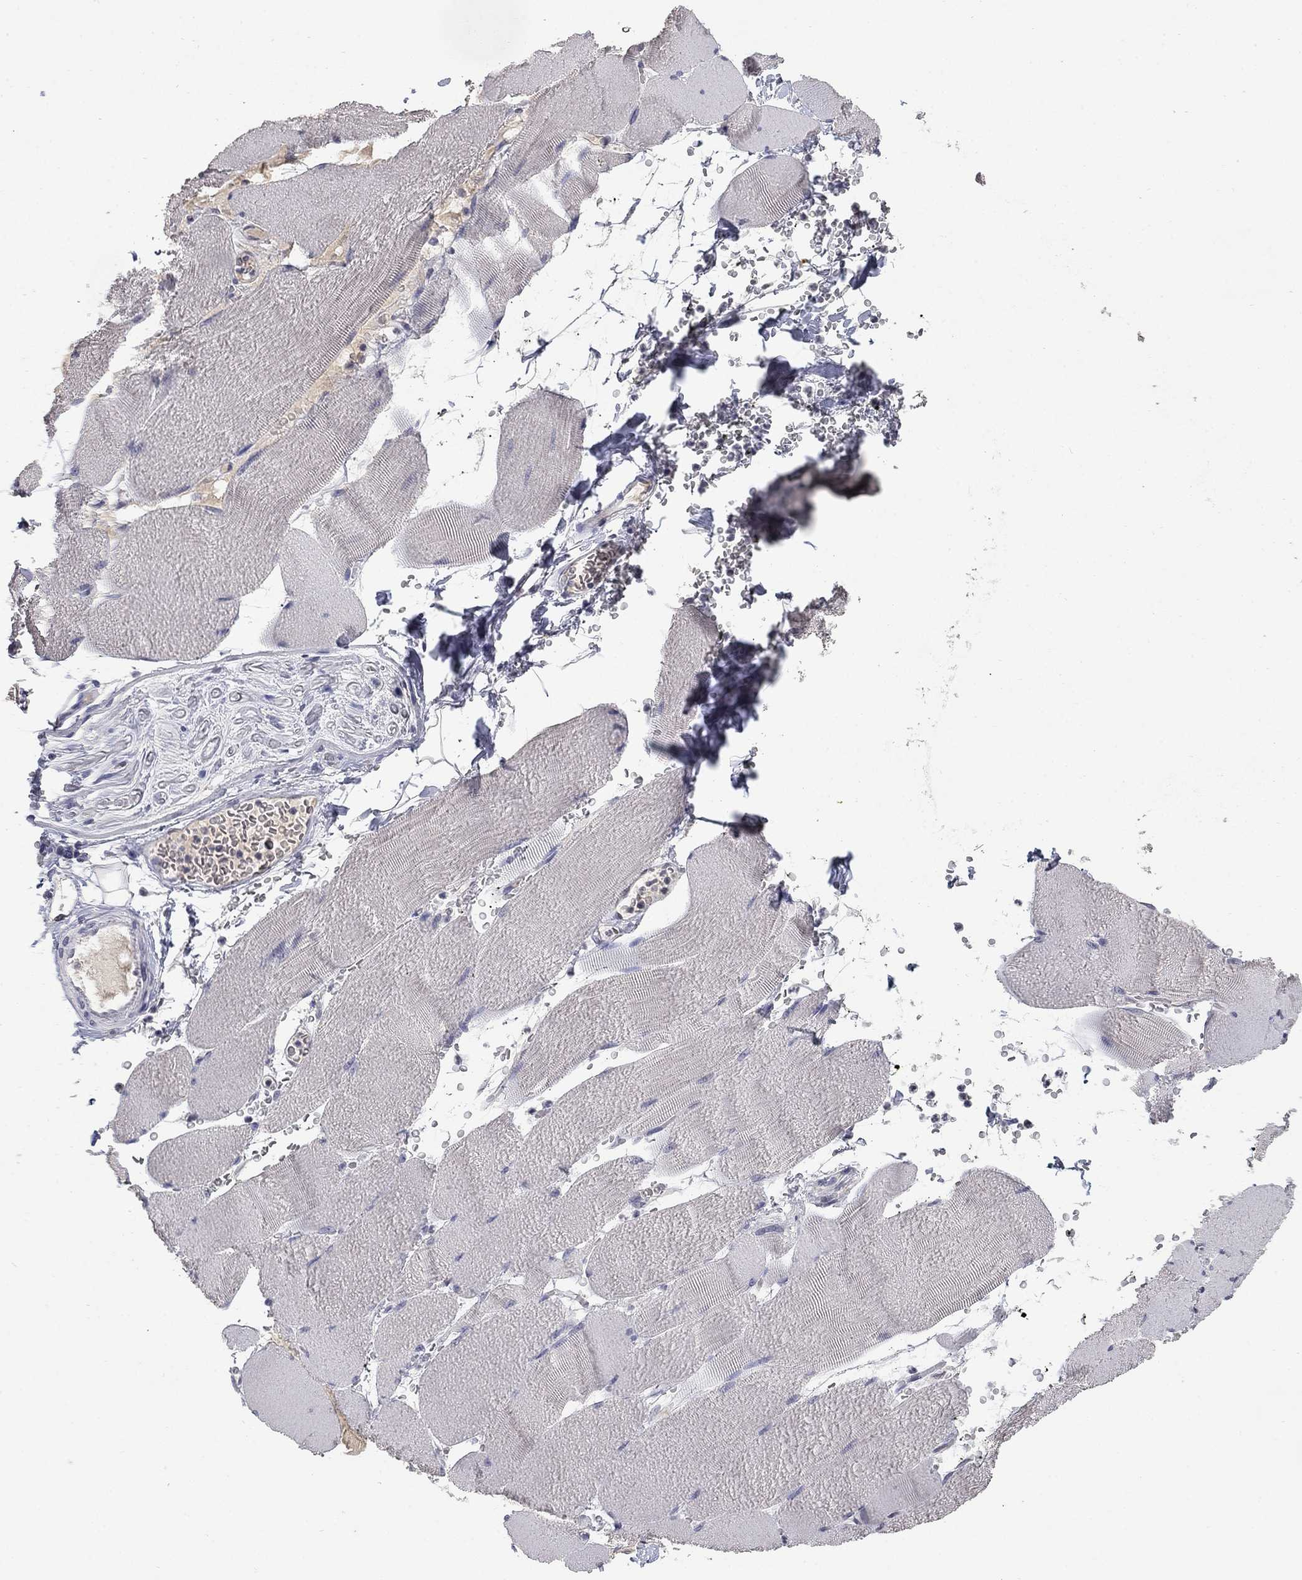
{"staining": {"intensity": "negative", "quantity": "none", "location": "none"}, "tissue": "skeletal muscle", "cell_type": "Myocytes", "image_type": "normal", "snomed": [{"axis": "morphology", "description": "Normal tissue, NOS"}, {"axis": "topography", "description": "Skeletal muscle"}], "caption": "An IHC image of benign skeletal muscle is shown. There is no staining in myocytes of skeletal muscle. The staining was performed using DAB (3,3'-diaminobenzidine) to visualize the protein expression in brown, while the nuclei were stained in blue with hematoxylin (Magnification: 20x).", "gene": "SLC51A", "patient": {"sex": "male", "age": 56}}